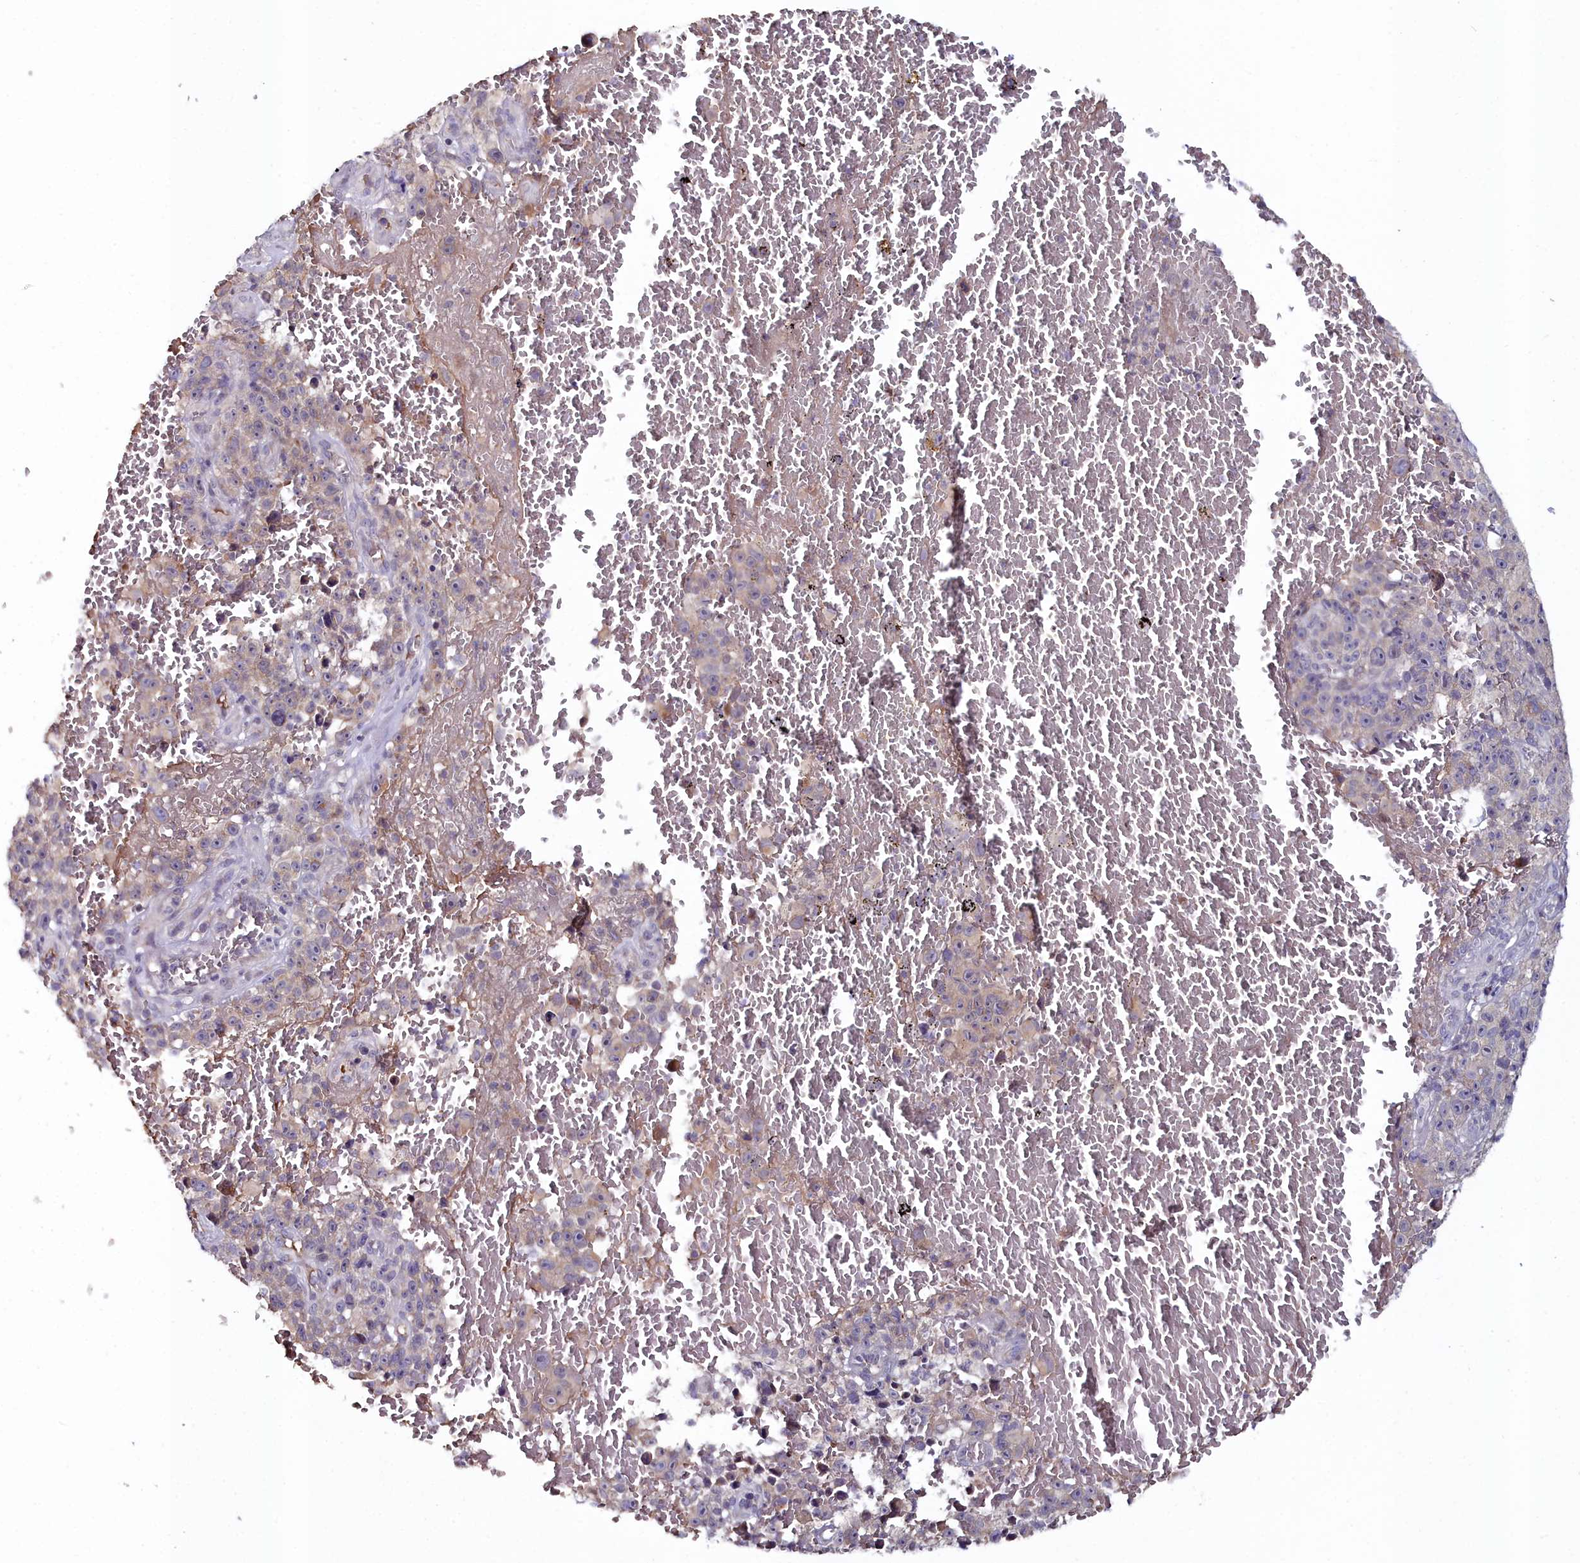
{"staining": {"intensity": "weak", "quantity": "<25%", "location": "cytoplasmic/membranous"}, "tissue": "melanoma", "cell_type": "Tumor cells", "image_type": "cancer", "snomed": [{"axis": "morphology", "description": "Malignant melanoma, NOS"}, {"axis": "topography", "description": "Skin"}], "caption": "DAB (3,3'-diaminobenzidine) immunohistochemical staining of malignant melanoma exhibits no significant staining in tumor cells.", "gene": "KCTD18", "patient": {"sex": "female", "age": 82}}